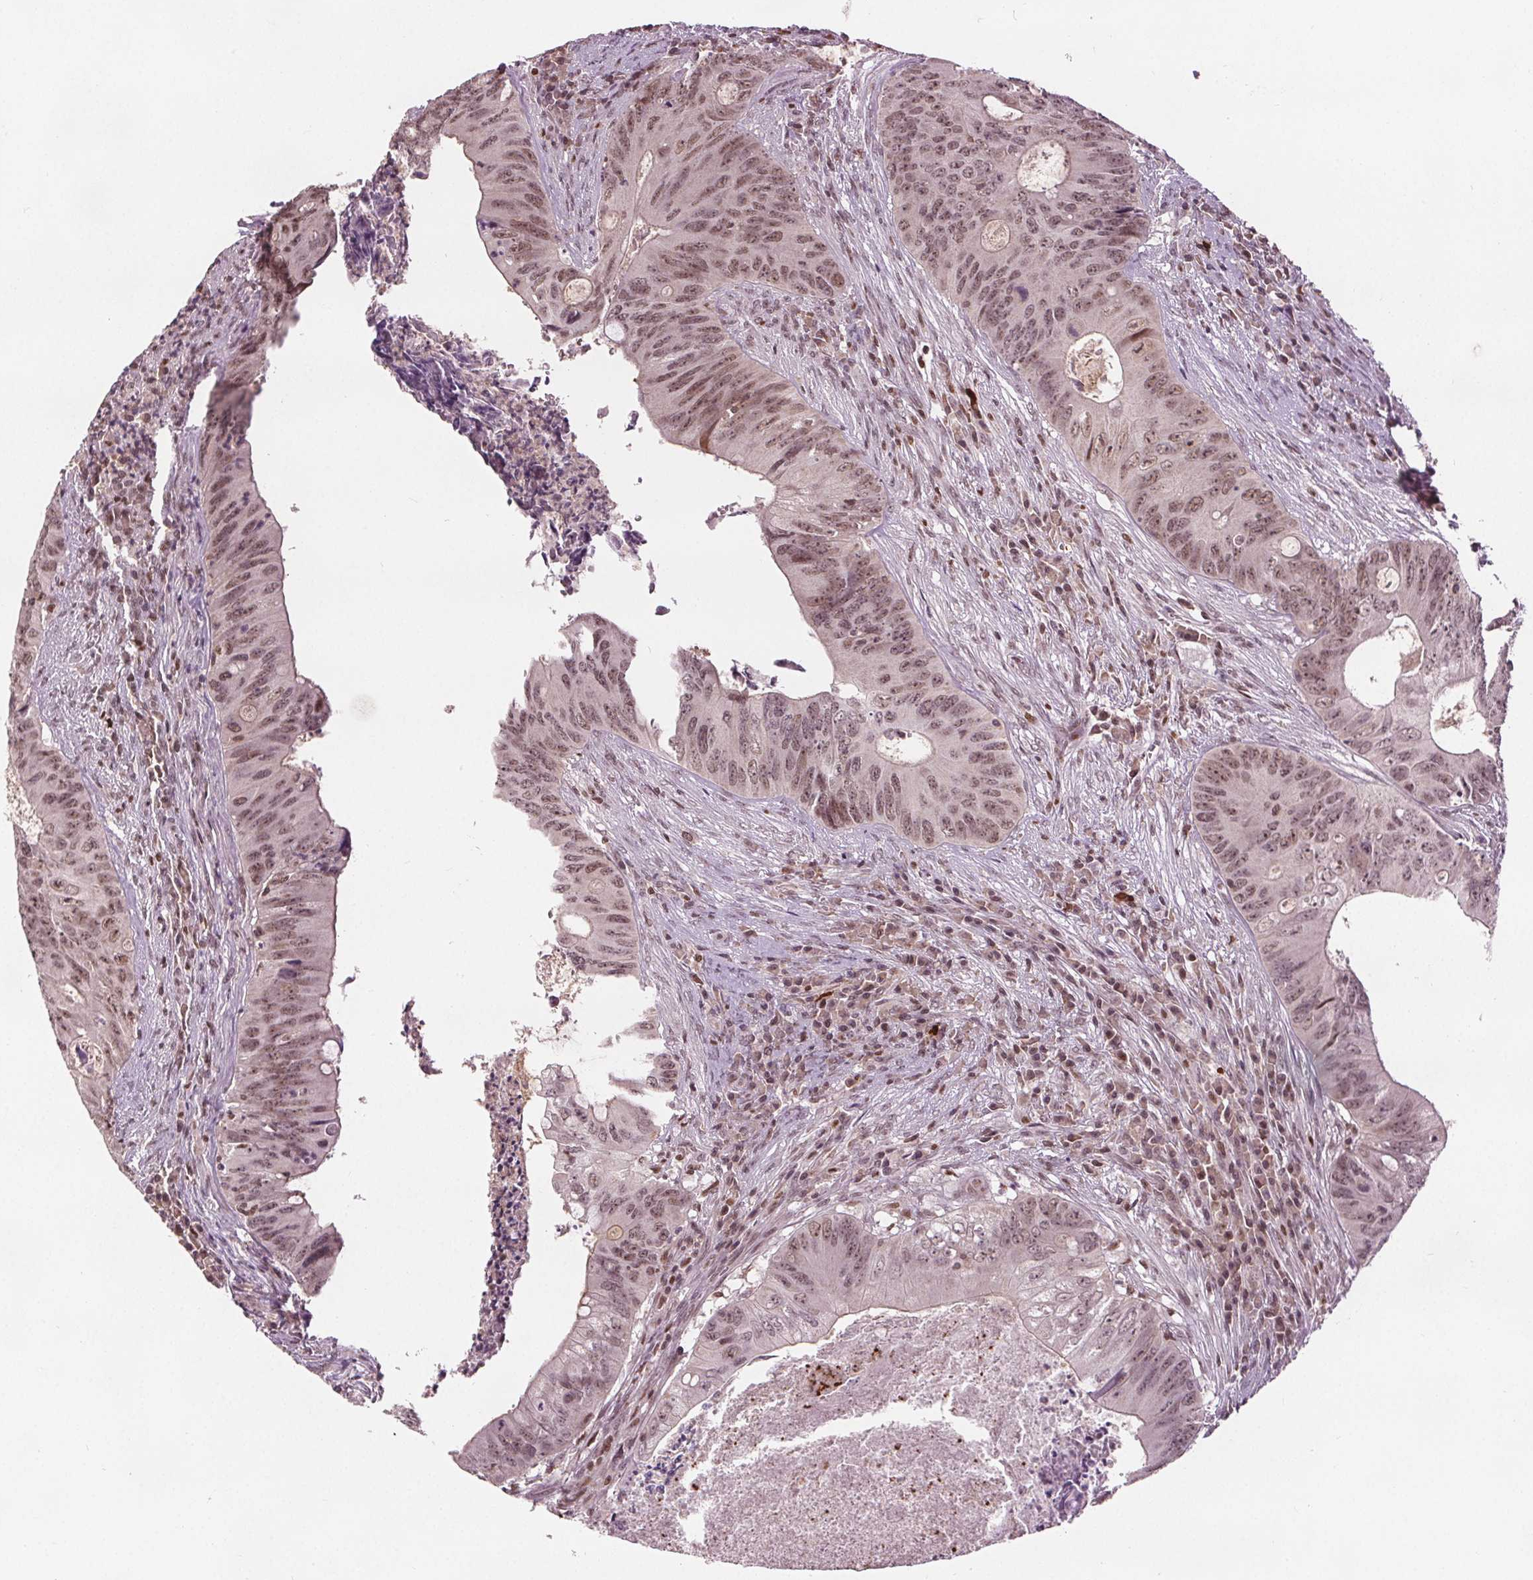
{"staining": {"intensity": "weak", "quantity": ">75%", "location": "cytoplasmic/membranous,nuclear"}, "tissue": "colorectal cancer", "cell_type": "Tumor cells", "image_type": "cancer", "snomed": [{"axis": "morphology", "description": "Adenocarcinoma, NOS"}, {"axis": "topography", "description": "Colon"}], "caption": "A high-resolution histopathology image shows immunohistochemistry (IHC) staining of colorectal adenocarcinoma, which shows weak cytoplasmic/membranous and nuclear positivity in approximately >75% of tumor cells. Nuclei are stained in blue.", "gene": "DDX11", "patient": {"sex": "female", "age": 74}}